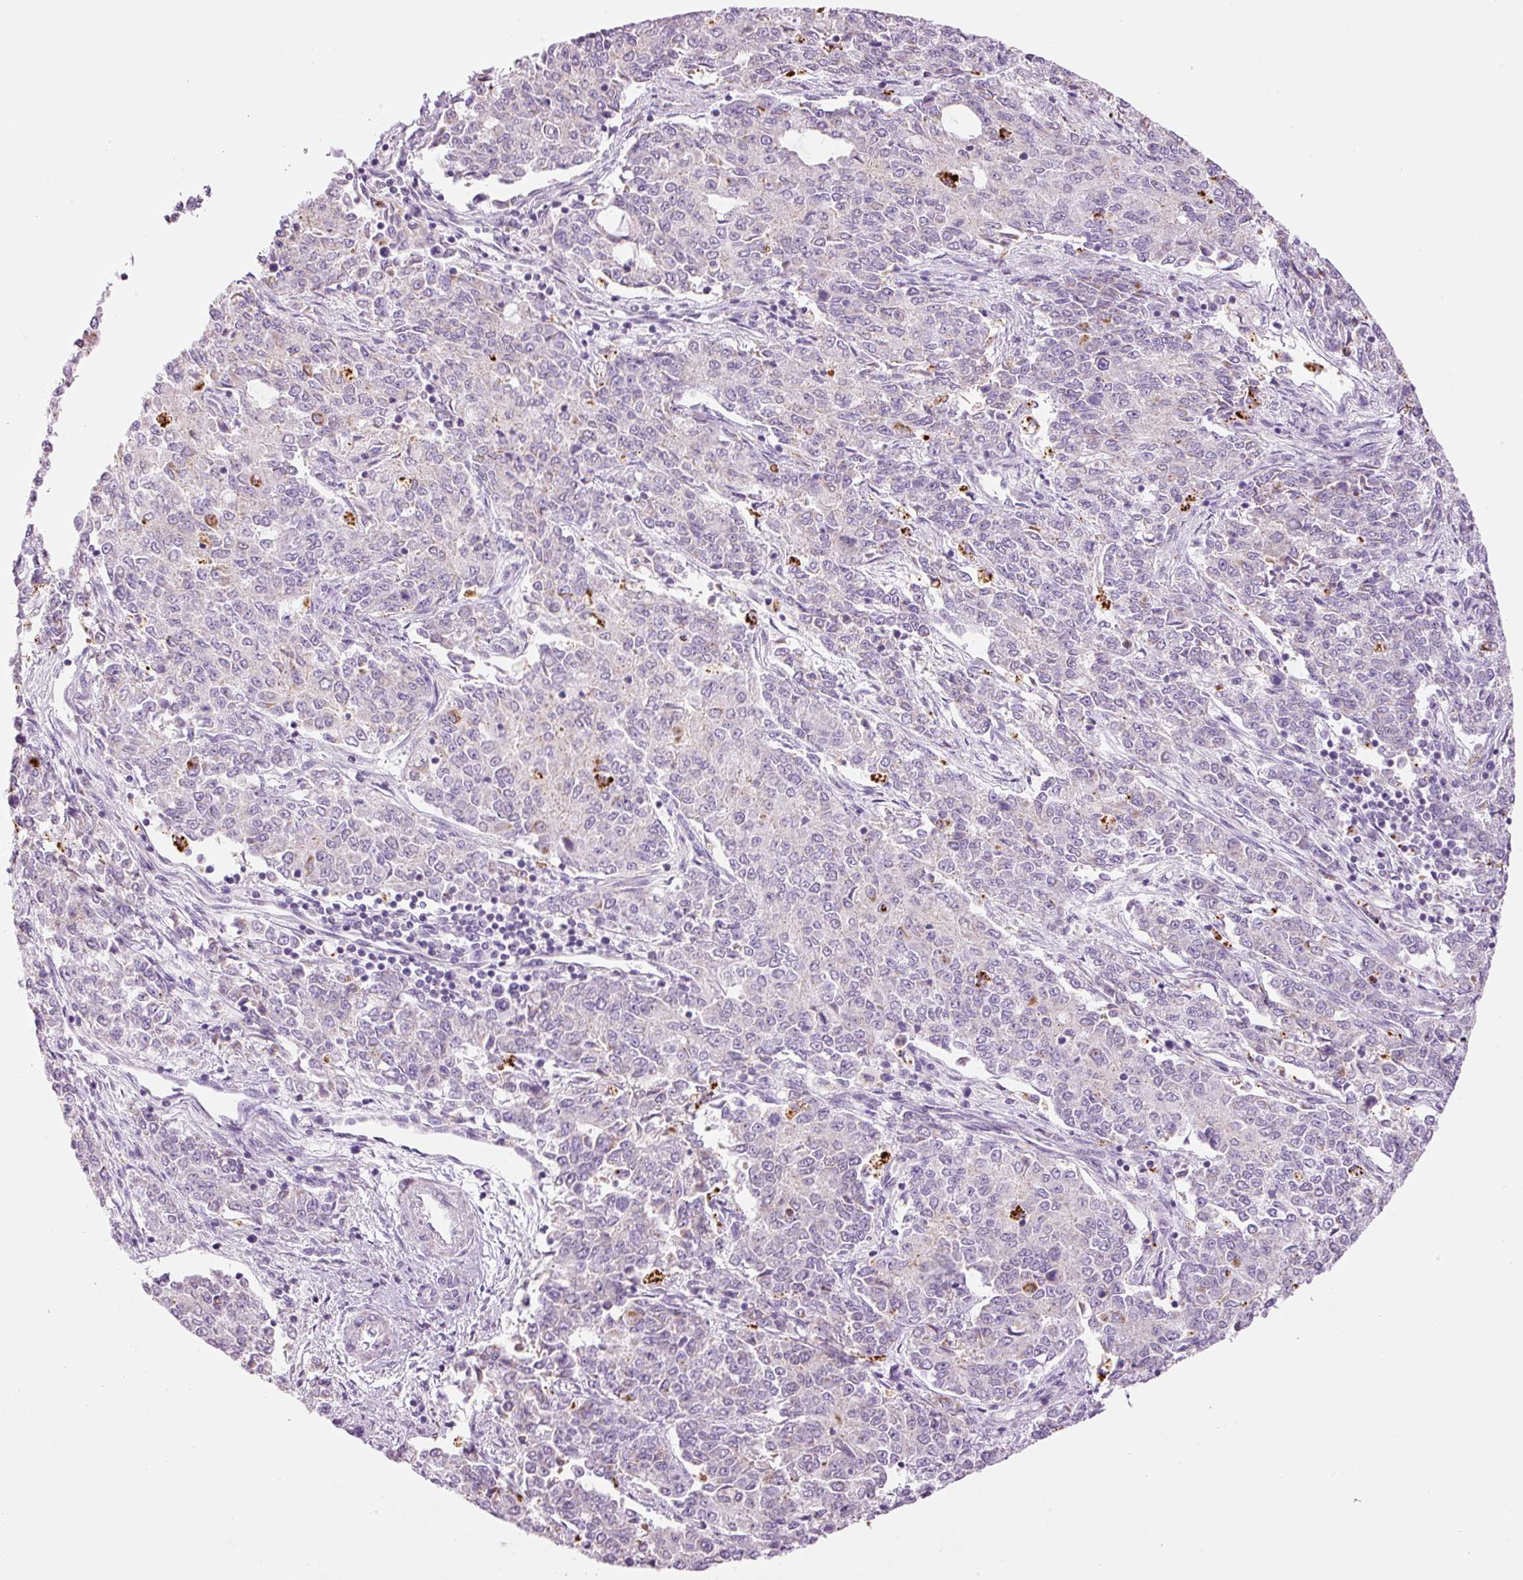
{"staining": {"intensity": "negative", "quantity": "none", "location": "none"}, "tissue": "endometrial cancer", "cell_type": "Tumor cells", "image_type": "cancer", "snomed": [{"axis": "morphology", "description": "Adenocarcinoma, NOS"}, {"axis": "topography", "description": "Endometrium"}], "caption": "Human endometrial adenocarcinoma stained for a protein using immunohistochemistry (IHC) reveals no staining in tumor cells.", "gene": "CARD16", "patient": {"sex": "female", "age": 50}}